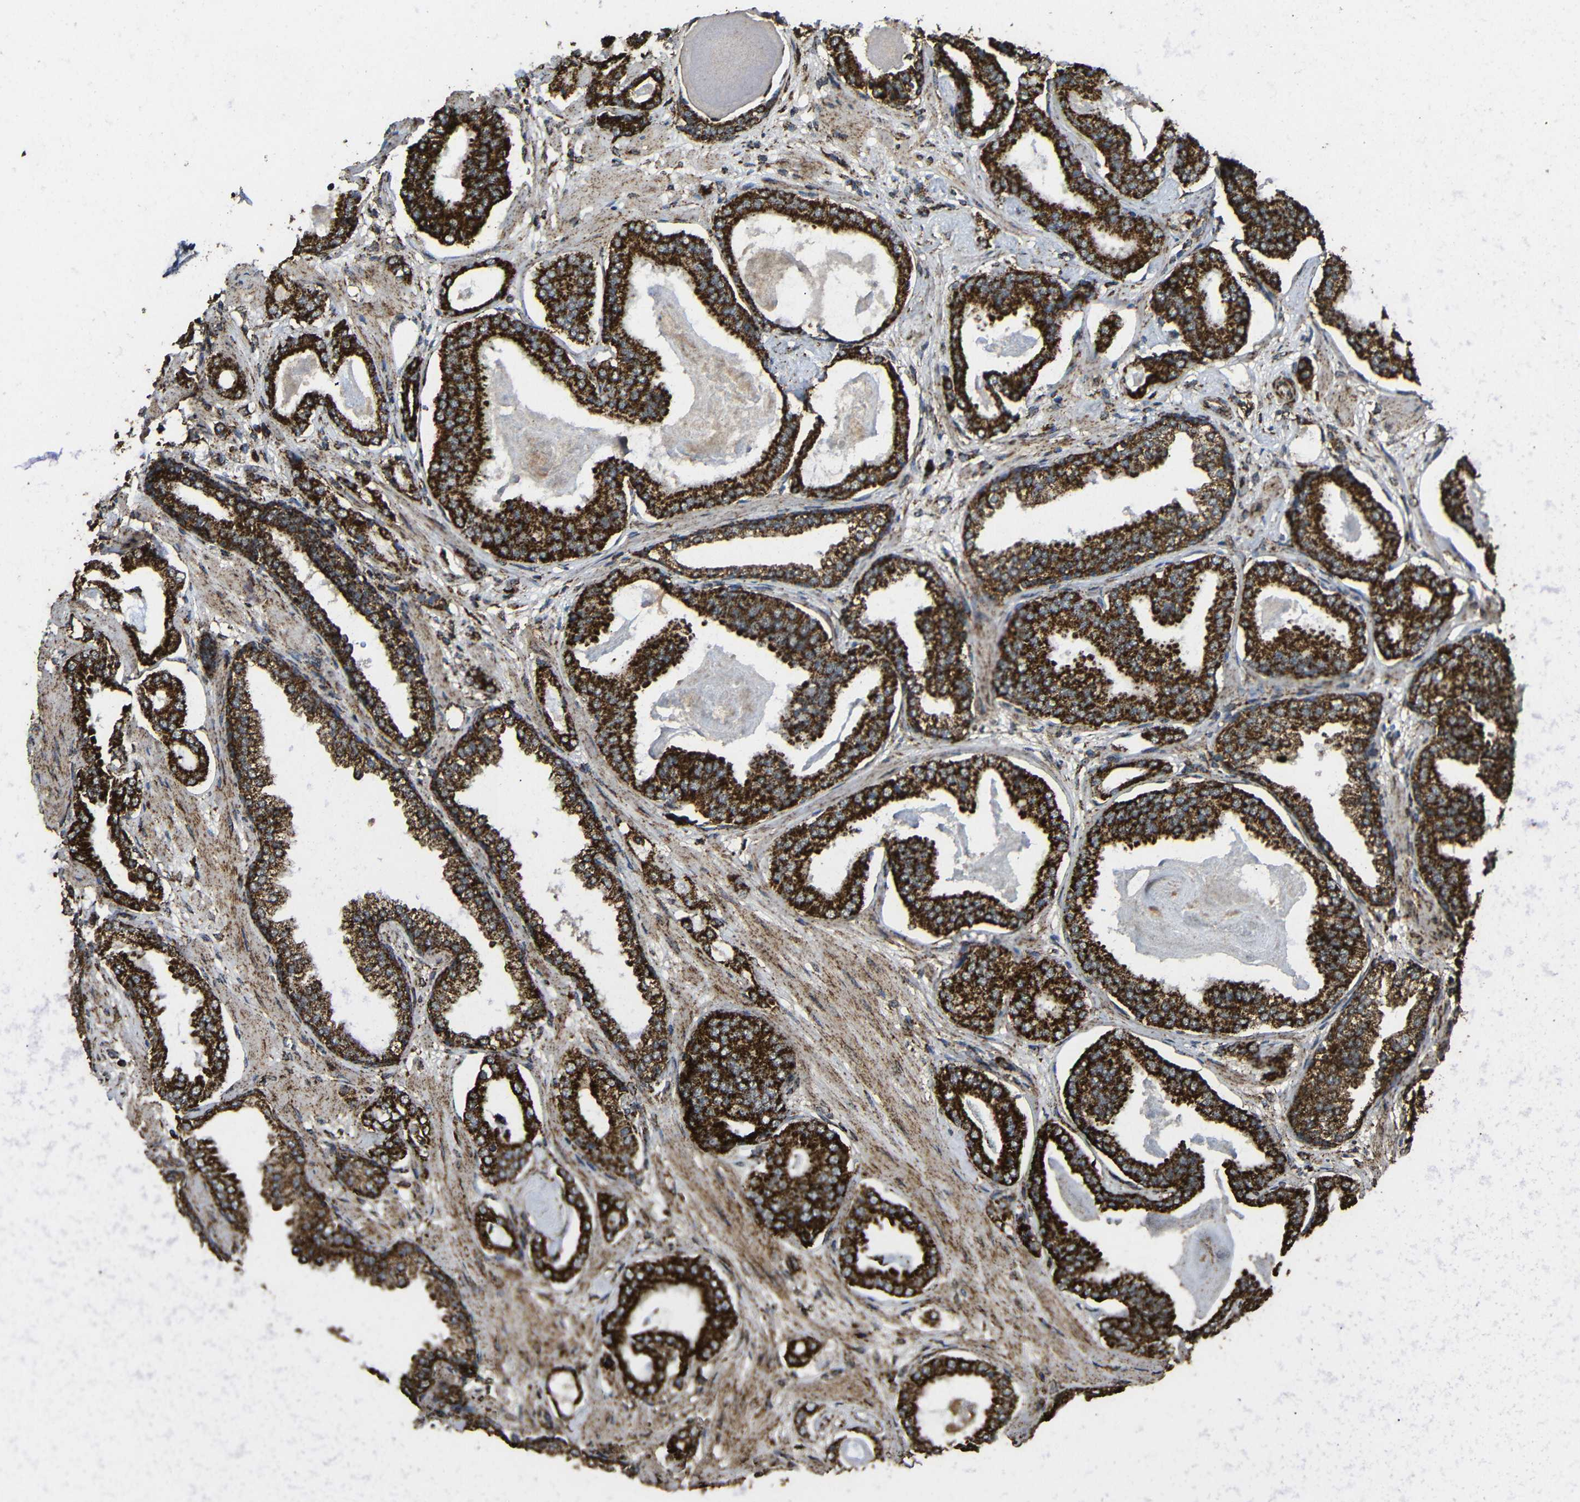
{"staining": {"intensity": "strong", "quantity": ">75%", "location": "cytoplasmic/membranous"}, "tissue": "prostate cancer", "cell_type": "Tumor cells", "image_type": "cancer", "snomed": [{"axis": "morphology", "description": "Adenocarcinoma, Low grade"}, {"axis": "topography", "description": "Prostate"}], "caption": "Immunohistochemistry staining of prostate low-grade adenocarcinoma, which demonstrates high levels of strong cytoplasmic/membranous expression in approximately >75% of tumor cells indicating strong cytoplasmic/membranous protein expression. The staining was performed using DAB (brown) for protein detection and nuclei were counterstained in hematoxylin (blue).", "gene": "ATP5F1A", "patient": {"sex": "male", "age": 53}}